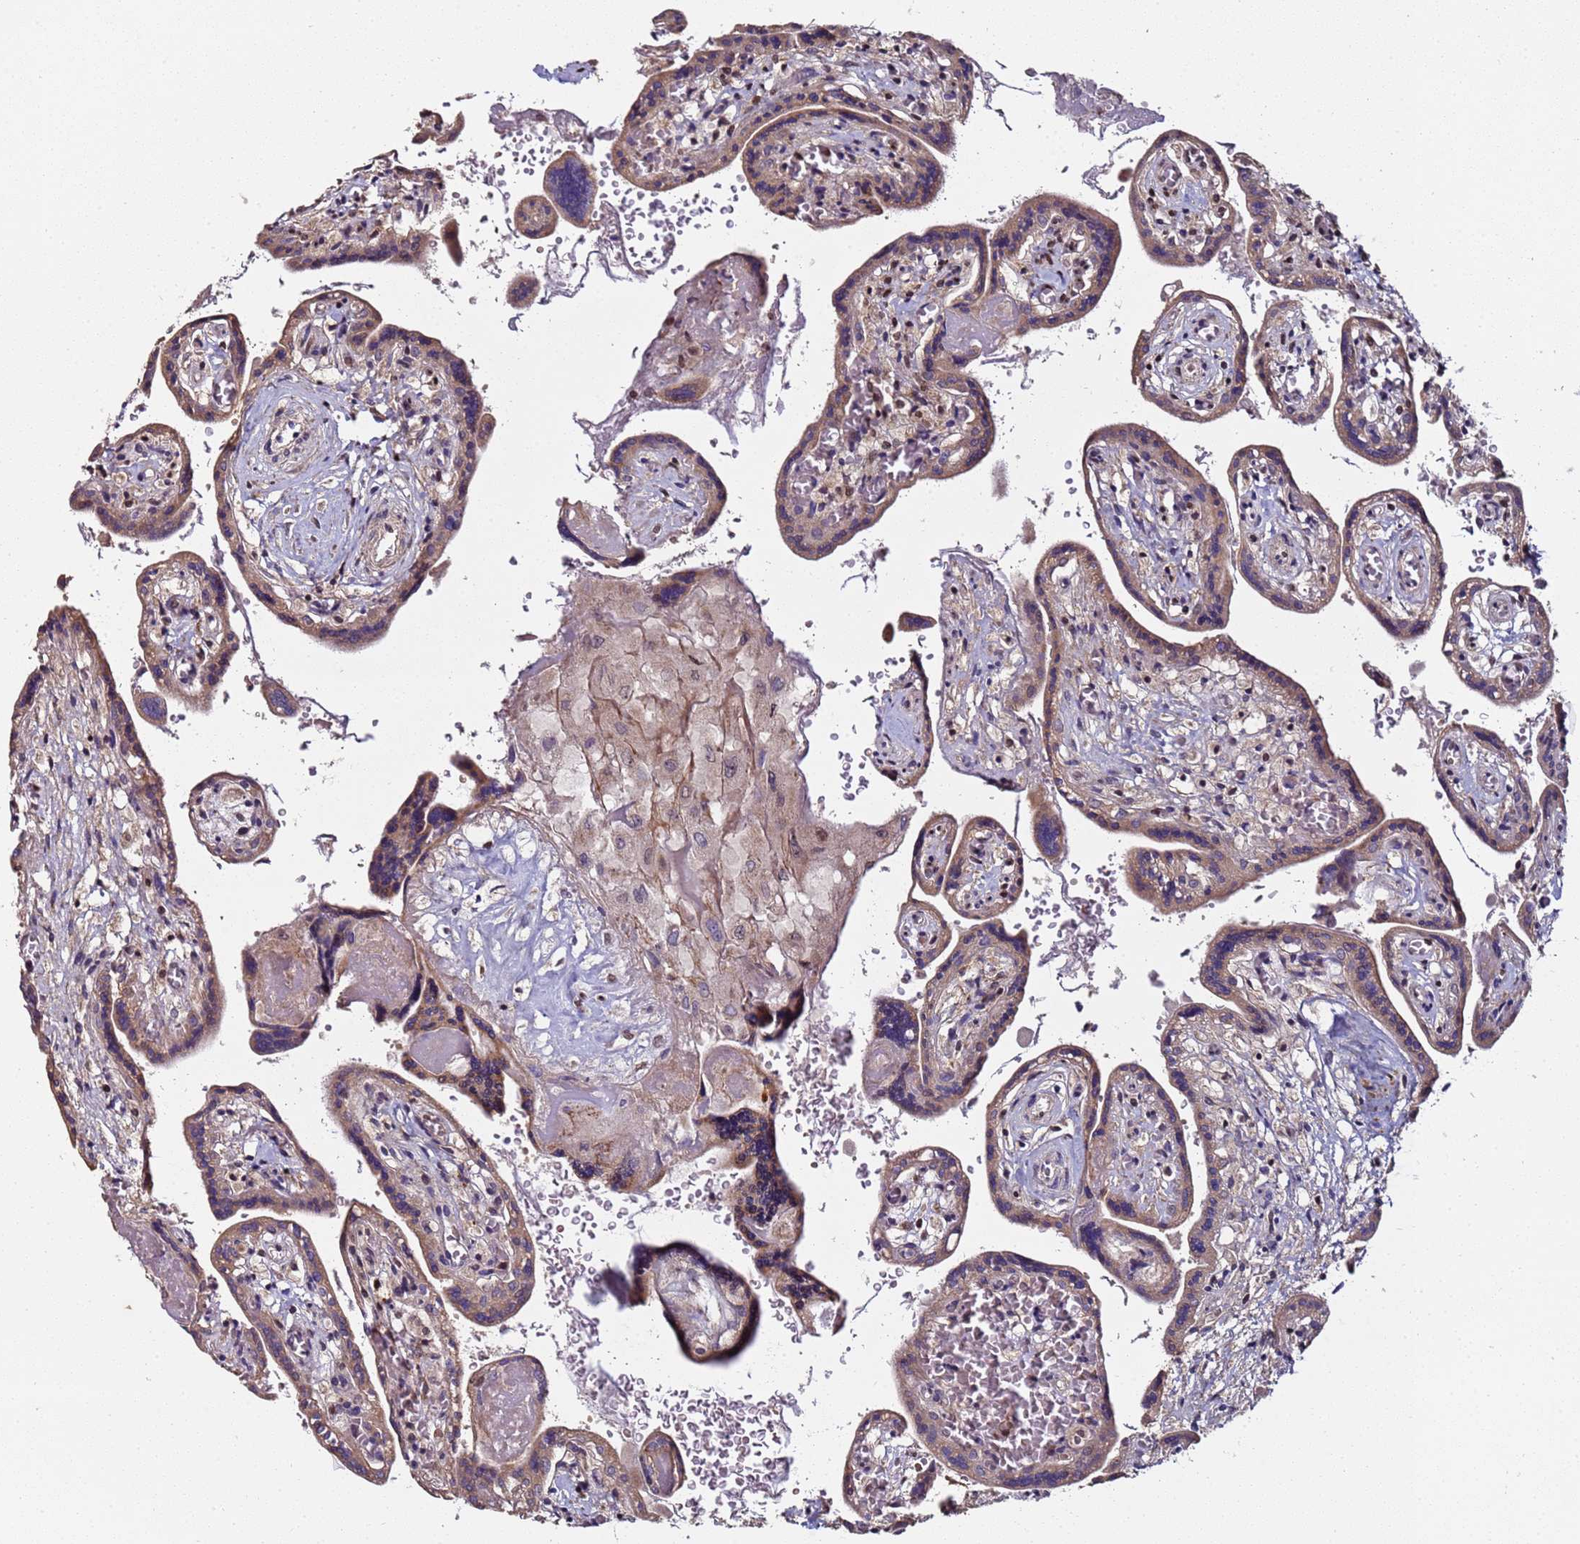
{"staining": {"intensity": "negative", "quantity": "none", "location": "none"}, "tissue": "placenta", "cell_type": "Decidual cells", "image_type": "normal", "snomed": [{"axis": "morphology", "description": "Normal tissue, NOS"}, {"axis": "topography", "description": "Placenta"}], "caption": "Immunohistochemical staining of unremarkable placenta exhibits no significant positivity in decidual cells. Brightfield microscopy of IHC stained with DAB (3,3'-diaminobenzidine) (brown) and hematoxylin (blue), captured at high magnification.", "gene": "PPM1H", "patient": {"sex": "female", "age": 37}}